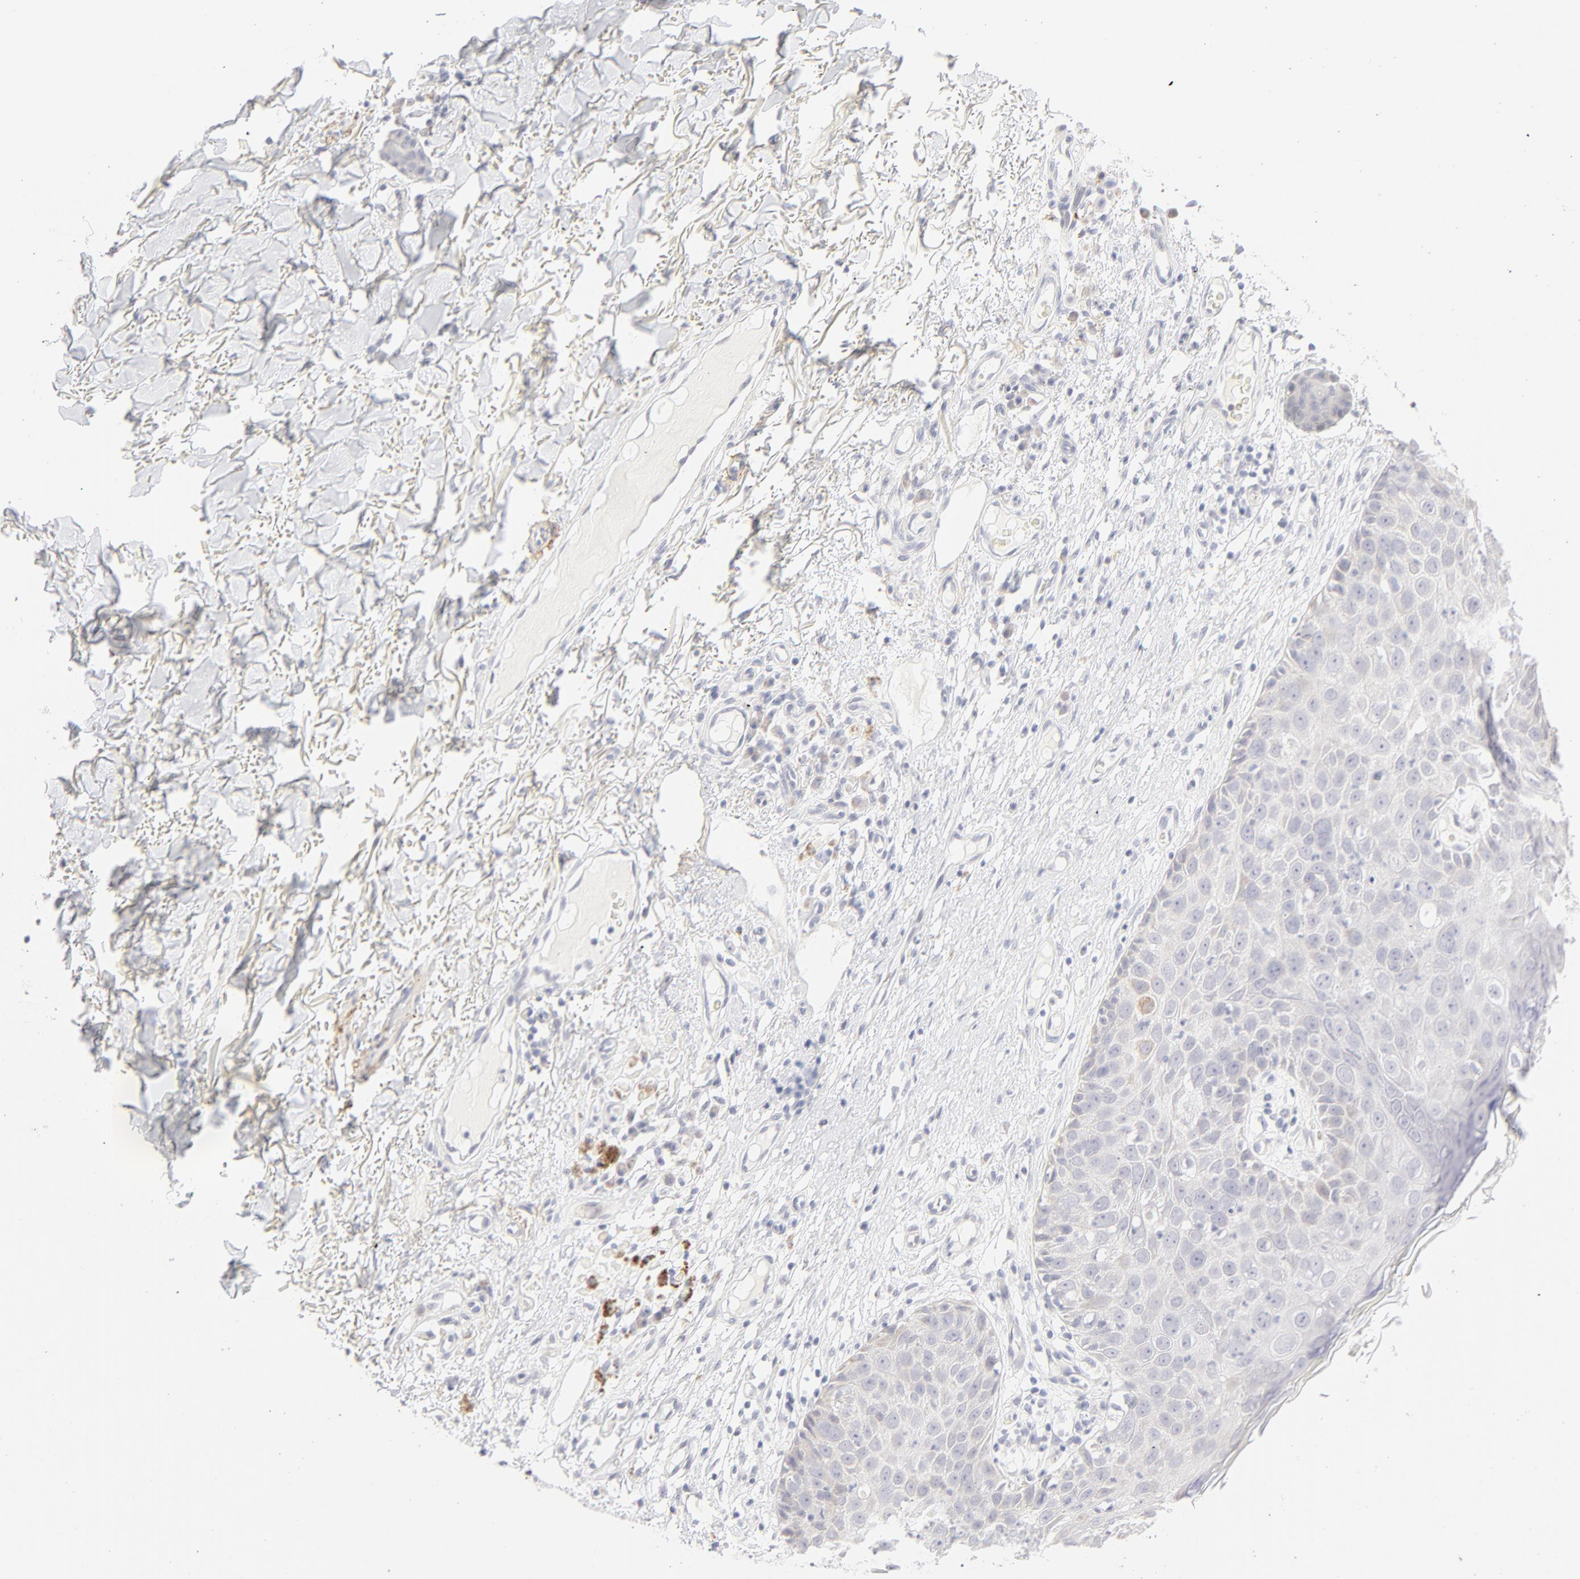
{"staining": {"intensity": "negative", "quantity": "none", "location": "none"}, "tissue": "skin cancer", "cell_type": "Tumor cells", "image_type": "cancer", "snomed": [{"axis": "morphology", "description": "Squamous cell carcinoma, NOS"}, {"axis": "topography", "description": "Skin"}], "caption": "Tumor cells show no significant positivity in skin squamous cell carcinoma.", "gene": "NPNT", "patient": {"sex": "male", "age": 87}}